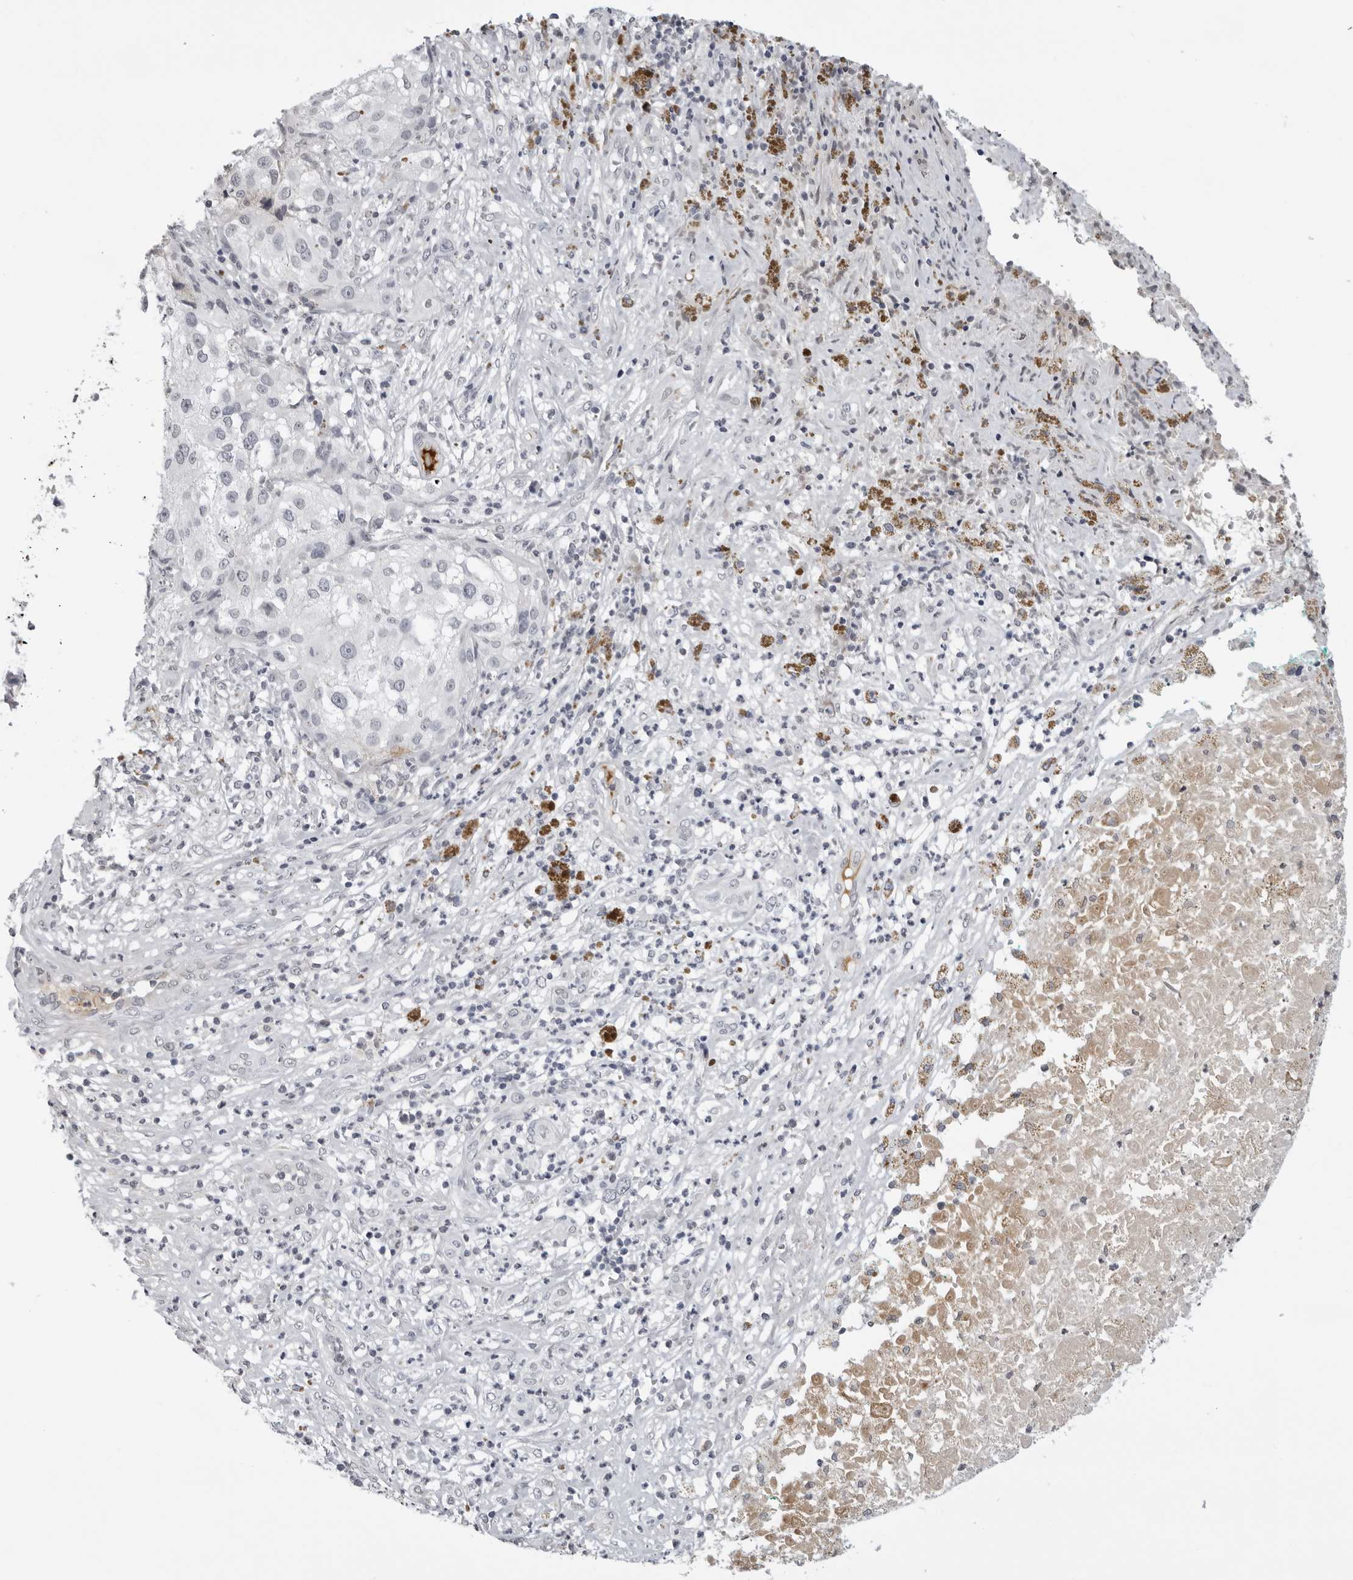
{"staining": {"intensity": "negative", "quantity": "none", "location": "none"}, "tissue": "melanoma", "cell_type": "Tumor cells", "image_type": "cancer", "snomed": [{"axis": "morphology", "description": "Necrosis, NOS"}, {"axis": "morphology", "description": "Malignant melanoma, NOS"}, {"axis": "topography", "description": "Skin"}], "caption": "DAB (3,3'-diaminobenzidine) immunohistochemical staining of human melanoma shows no significant staining in tumor cells. (Stains: DAB IHC with hematoxylin counter stain, Microscopy: brightfield microscopy at high magnification).", "gene": "SERPINF2", "patient": {"sex": "female", "age": 87}}